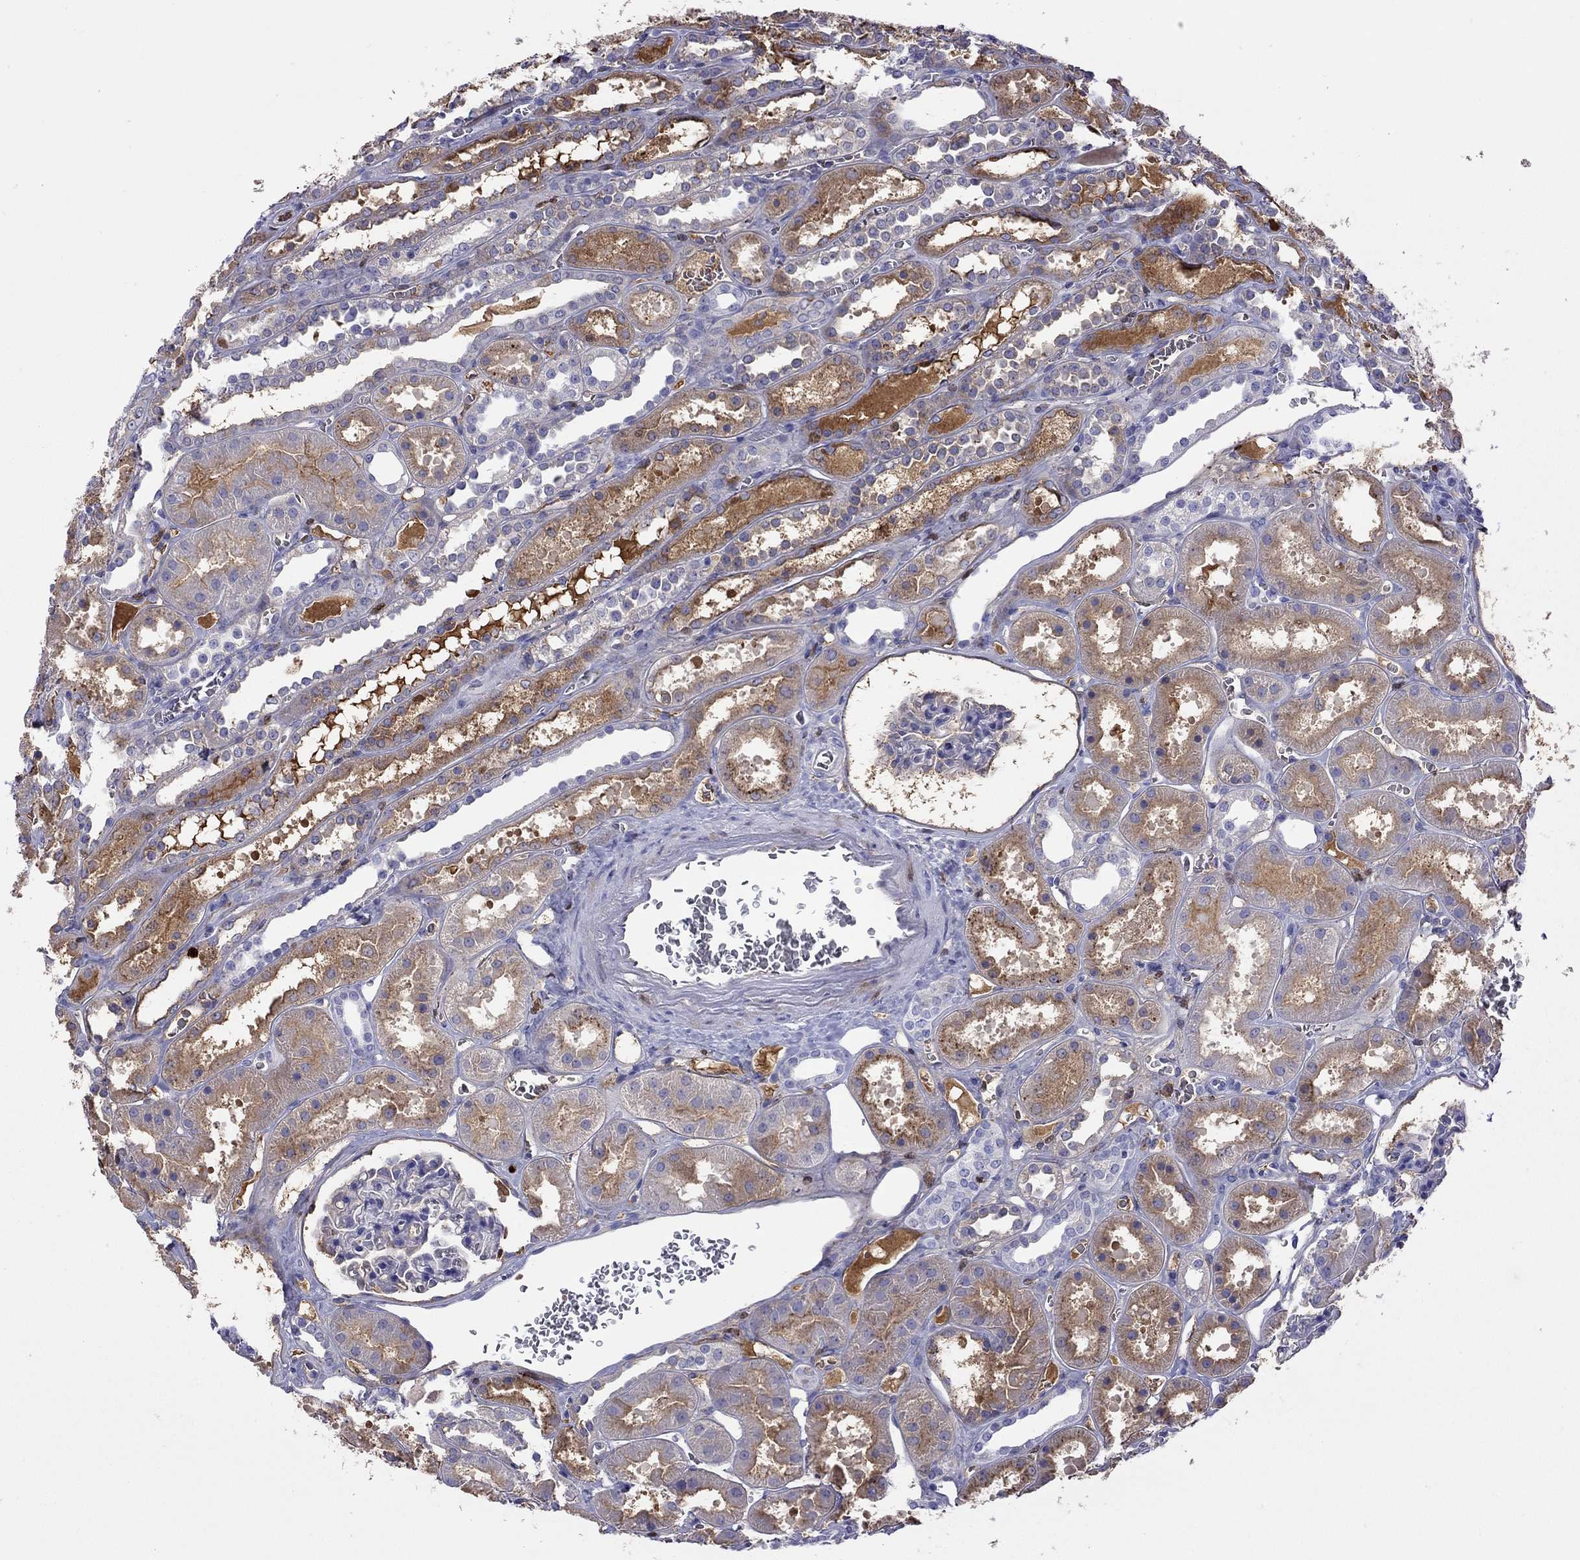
{"staining": {"intensity": "negative", "quantity": "none", "location": "none"}, "tissue": "kidney", "cell_type": "Cells in glomeruli", "image_type": "normal", "snomed": [{"axis": "morphology", "description": "Normal tissue, NOS"}, {"axis": "topography", "description": "Kidney"}], "caption": "Immunohistochemical staining of benign kidney exhibits no significant expression in cells in glomeruli.", "gene": "SERPINA3", "patient": {"sex": "female", "age": 41}}